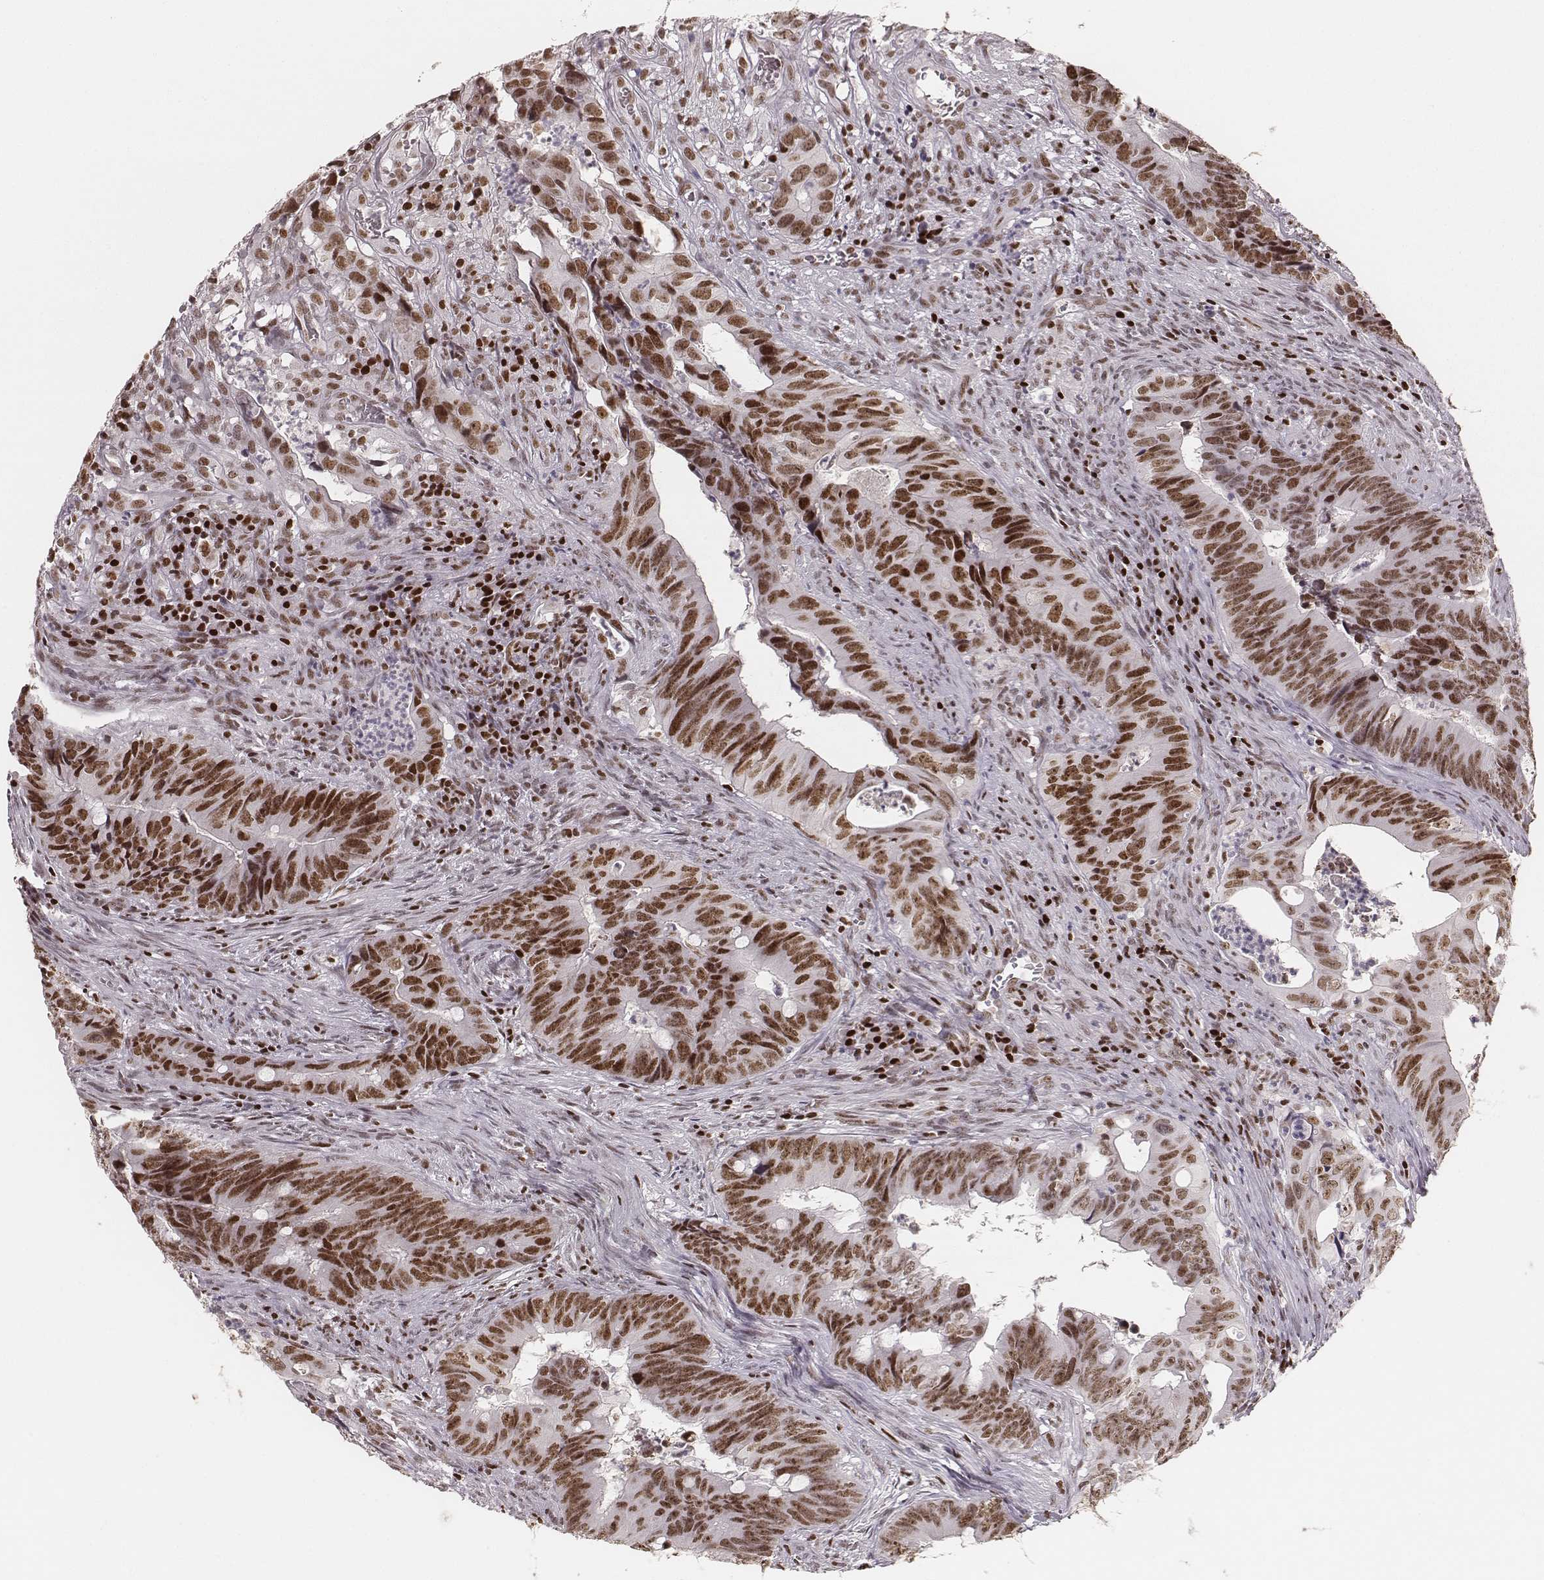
{"staining": {"intensity": "moderate", "quantity": ">75%", "location": "nuclear"}, "tissue": "colorectal cancer", "cell_type": "Tumor cells", "image_type": "cancer", "snomed": [{"axis": "morphology", "description": "Adenocarcinoma, NOS"}, {"axis": "topography", "description": "Colon"}], "caption": "A brown stain shows moderate nuclear staining of a protein in colorectal cancer (adenocarcinoma) tumor cells.", "gene": "PARP1", "patient": {"sex": "female", "age": 82}}